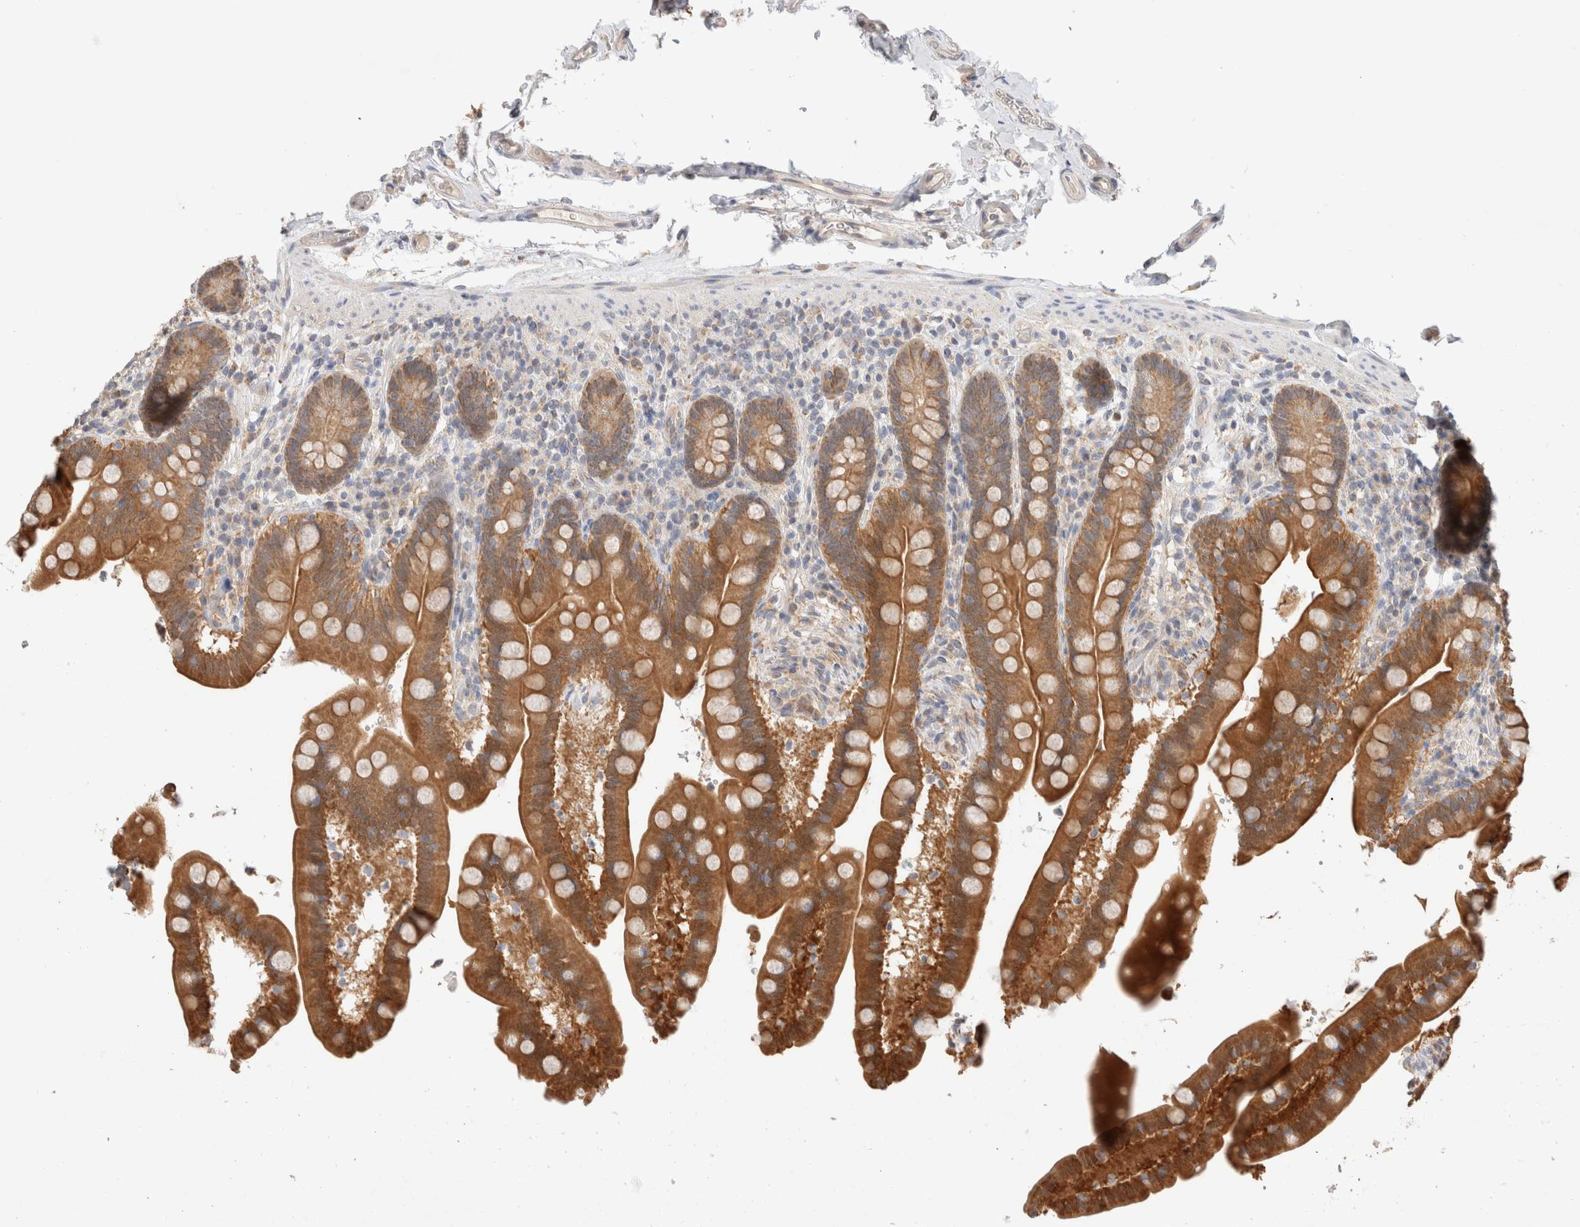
{"staining": {"intensity": "negative", "quantity": "none", "location": "none"}, "tissue": "colon", "cell_type": "Endothelial cells", "image_type": "normal", "snomed": [{"axis": "morphology", "description": "Normal tissue, NOS"}, {"axis": "topography", "description": "Smooth muscle"}, {"axis": "topography", "description": "Colon"}], "caption": "Endothelial cells are negative for brown protein staining in unremarkable colon. (Immunohistochemistry, brightfield microscopy, high magnification).", "gene": "CA13", "patient": {"sex": "male", "age": 73}}